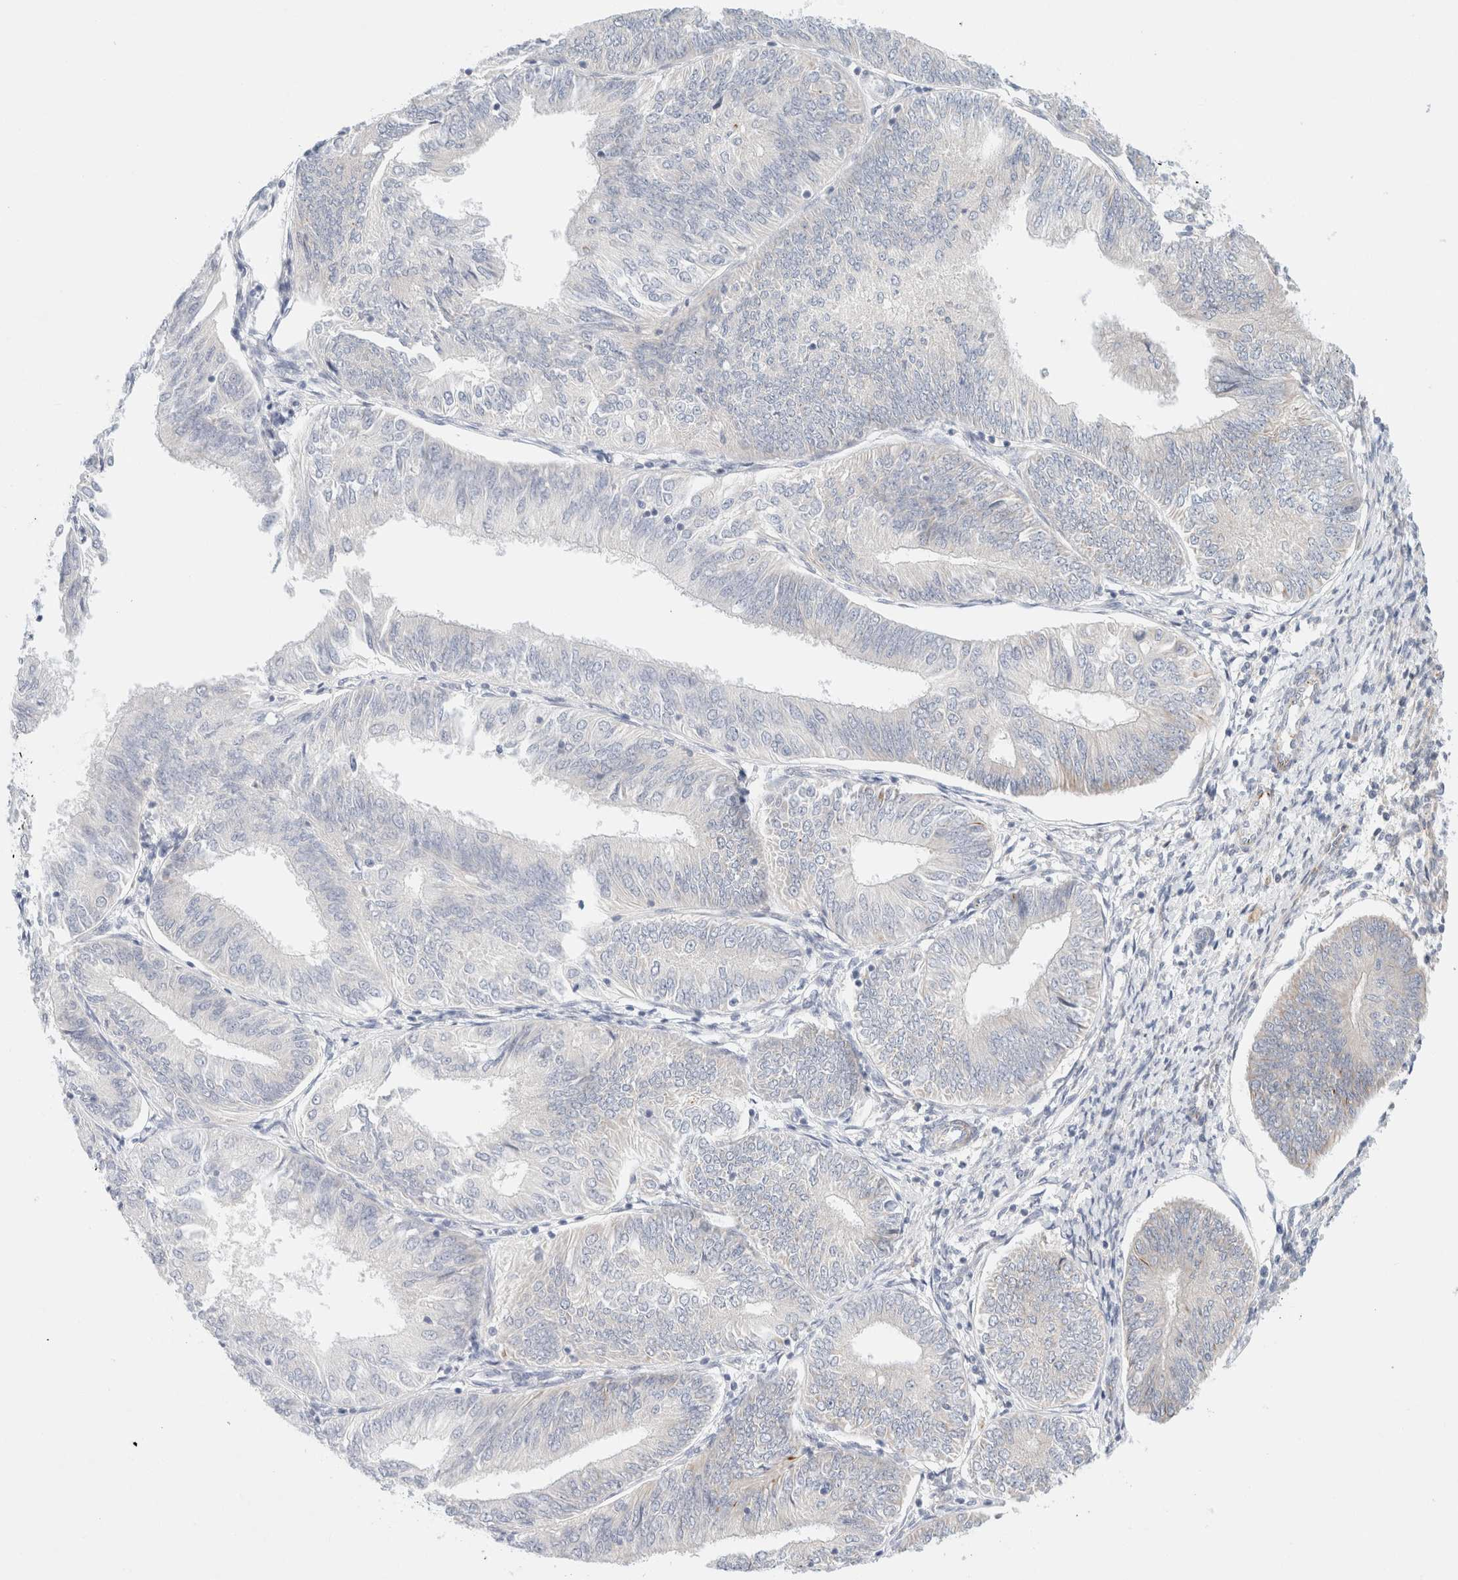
{"staining": {"intensity": "negative", "quantity": "none", "location": "none"}, "tissue": "endometrial cancer", "cell_type": "Tumor cells", "image_type": "cancer", "snomed": [{"axis": "morphology", "description": "Adenocarcinoma, NOS"}, {"axis": "topography", "description": "Endometrium"}], "caption": "Human endometrial cancer stained for a protein using IHC reveals no positivity in tumor cells.", "gene": "SLC25A48", "patient": {"sex": "female", "age": 58}}